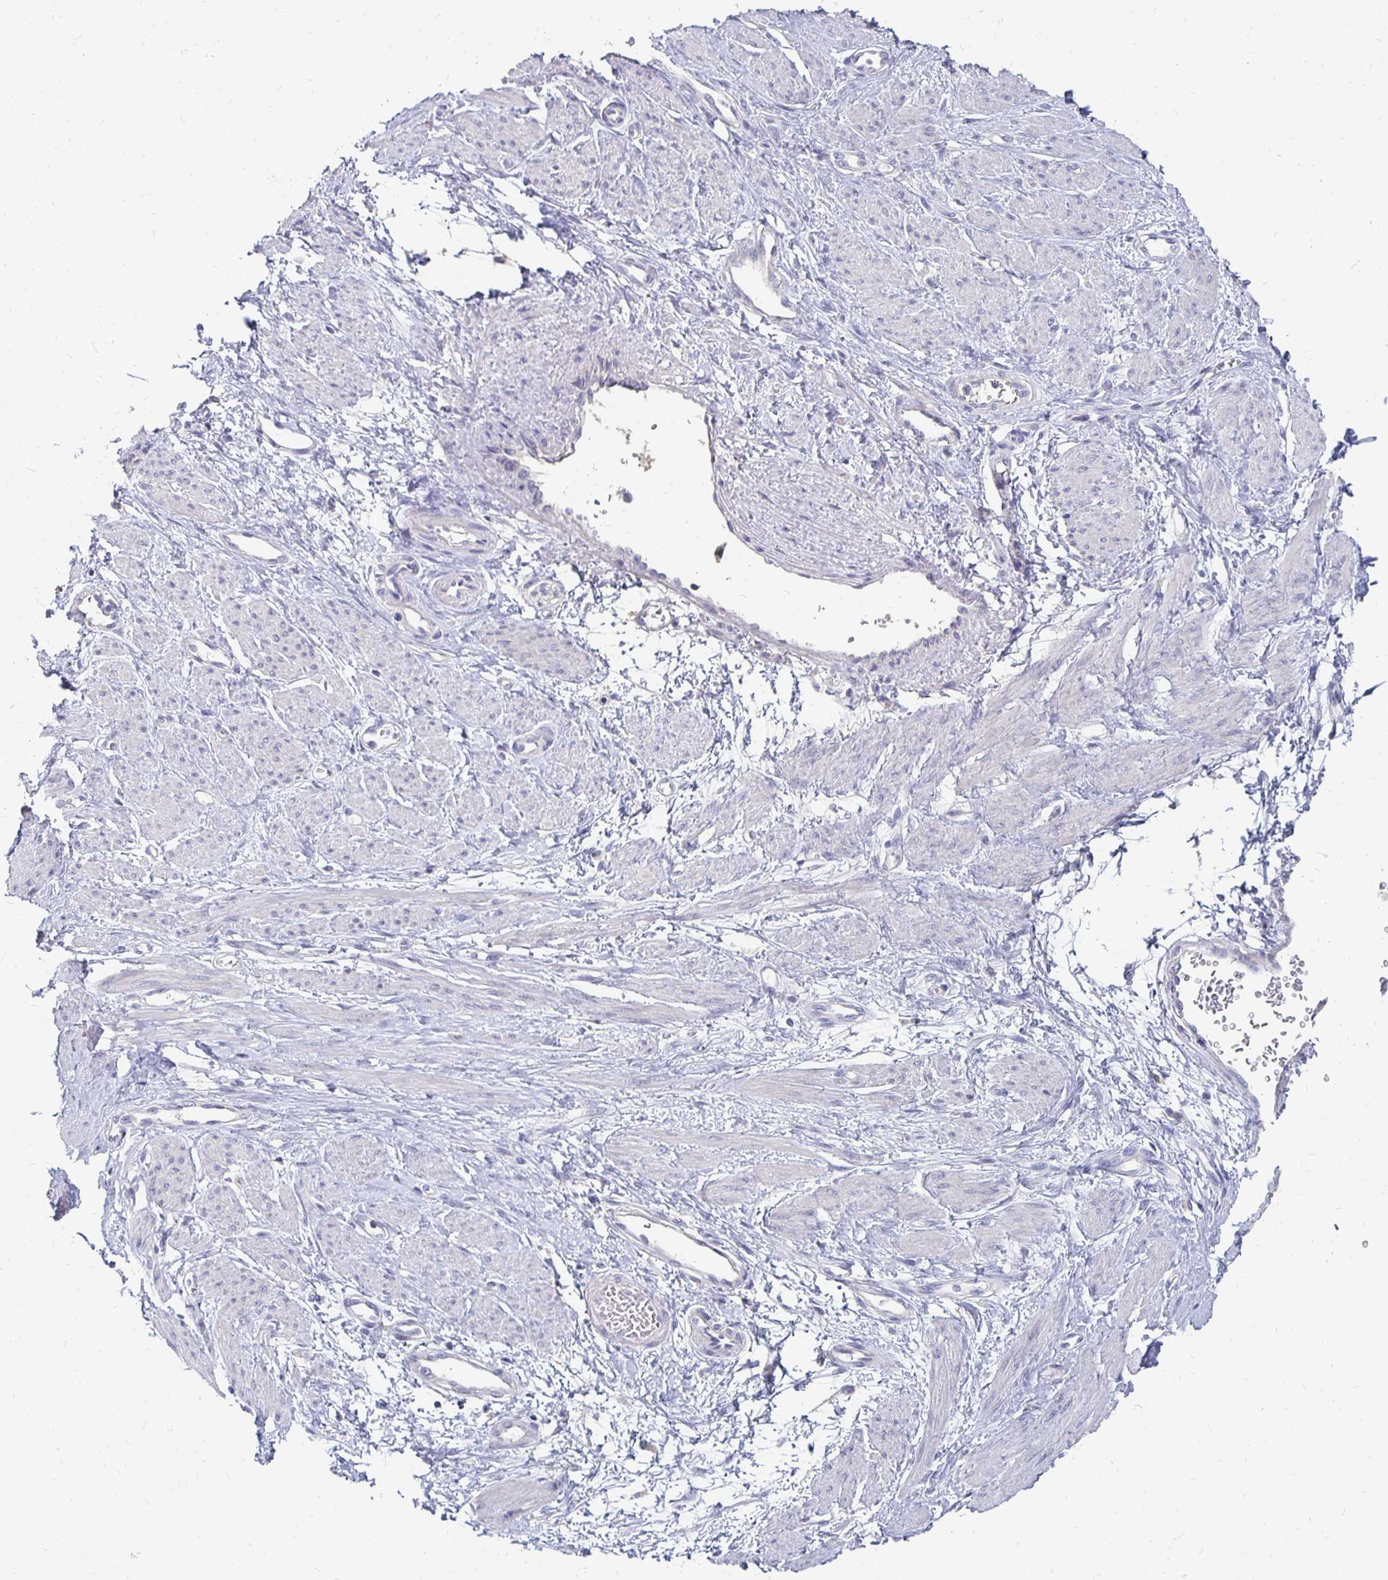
{"staining": {"intensity": "negative", "quantity": "none", "location": "none"}, "tissue": "smooth muscle", "cell_type": "Smooth muscle cells", "image_type": "normal", "snomed": [{"axis": "morphology", "description": "Normal tissue, NOS"}, {"axis": "topography", "description": "Smooth muscle"}, {"axis": "topography", "description": "Uterus"}], "caption": "This is an immunohistochemistry (IHC) histopathology image of benign smooth muscle. There is no positivity in smooth muscle cells.", "gene": "FKRP", "patient": {"sex": "female", "age": 39}}